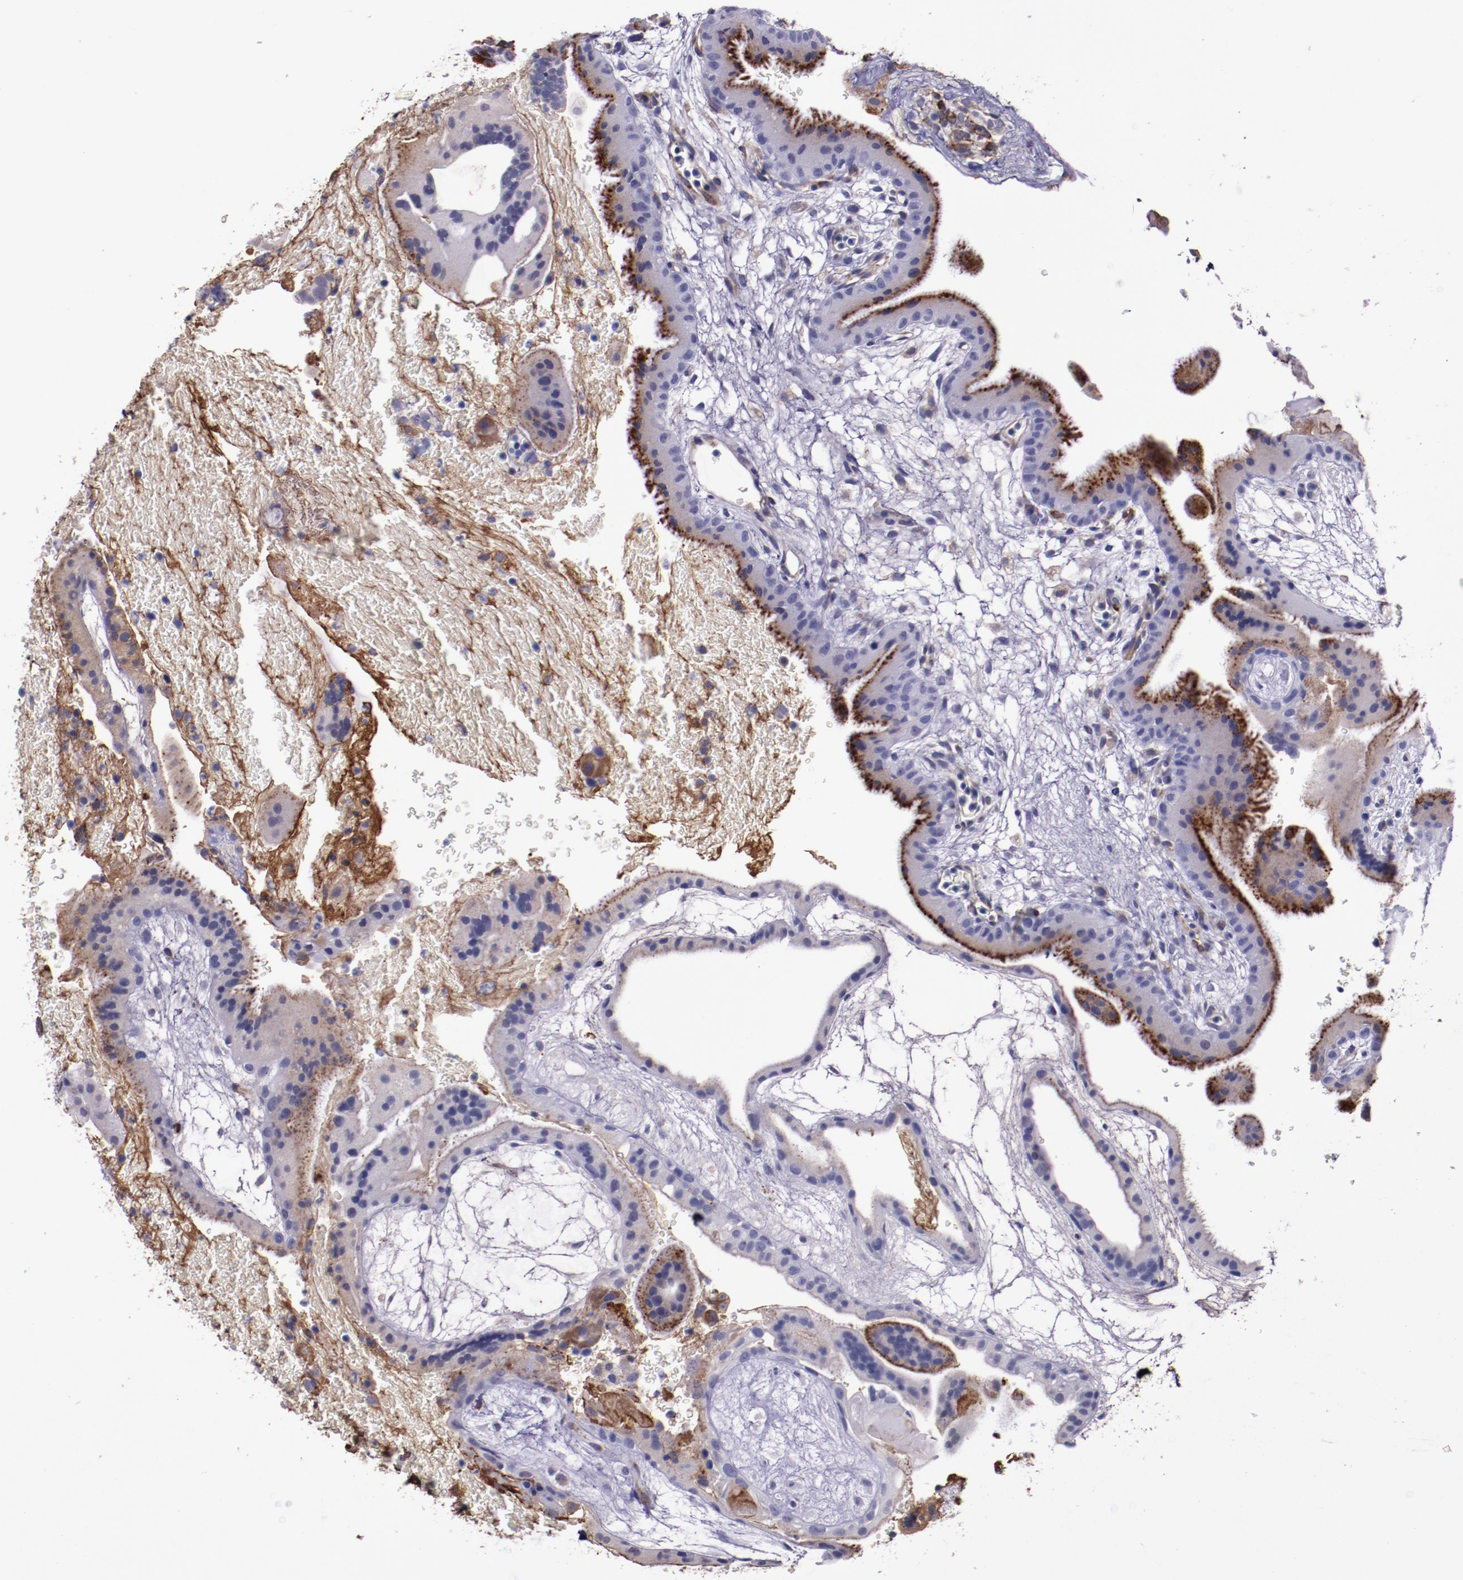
{"staining": {"intensity": "weak", "quantity": ">75%", "location": "cytoplasmic/membranous"}, "tissue": "placenta", "cell_type": "Trophoblastic cells", "image_type": "normal", "snomed": [{"axis": "morphology", "description": "Normal tissue, NOS"}, {"axis": "topography", "description": "Placenta"}], "caption": "Brown immunohistochemical staining in benign human placenta shows weak cytoplasmic/membranous expression in approximately >75% of trophoblastic cells. The staining is performed using DAB (3,3'-diaminobenzidine) brown chromogen to label protein expression. The nuclei are counter-stained blue using hematoxylin.", "gene": "A2M", "patient": {"sex": "female", "age": 19}}